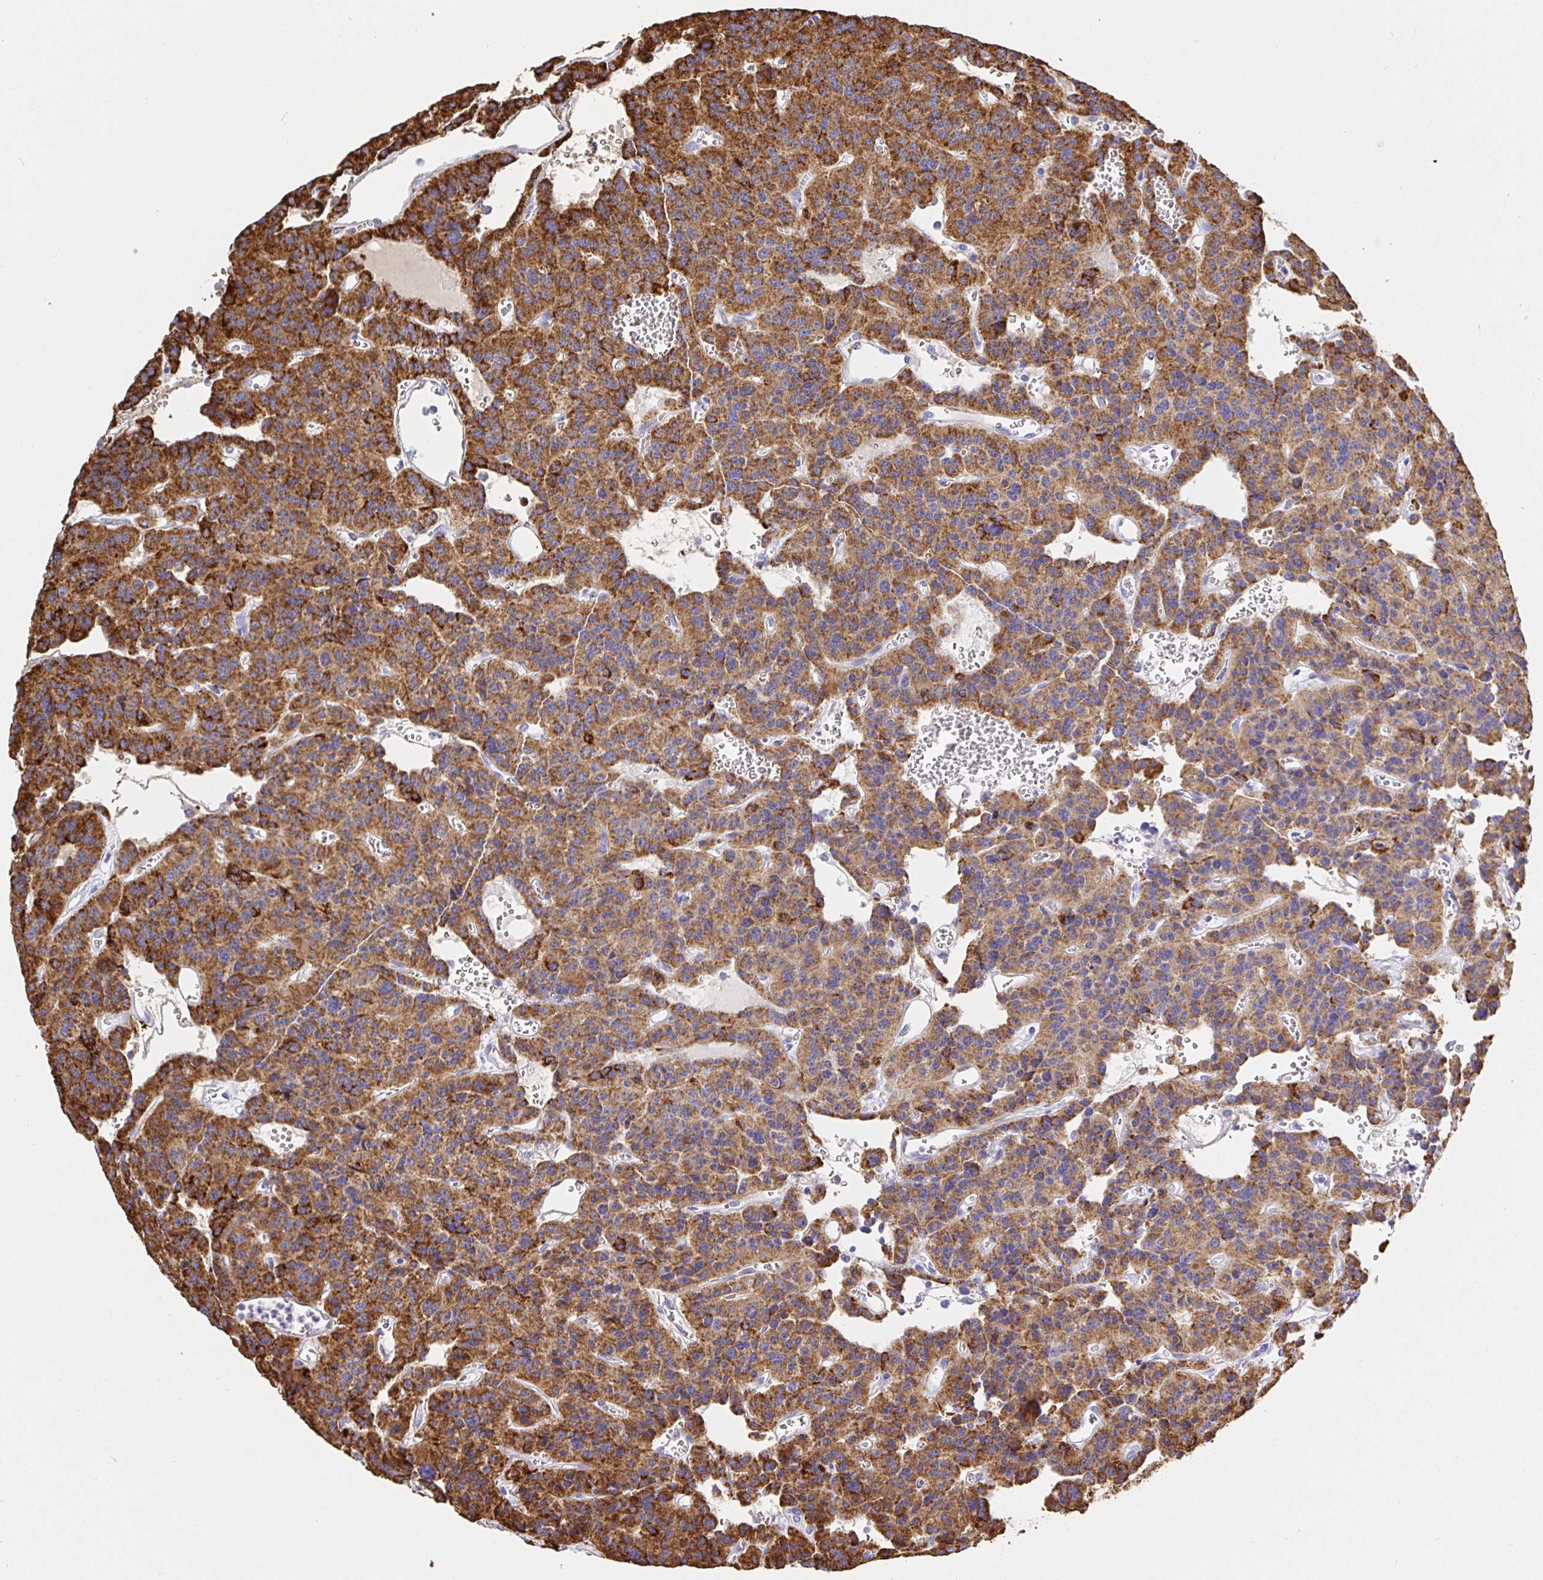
{"staining": {"intensity": "strong", "quantity": ">75%", "location": "cytoplasmic/membranous"}, "tissue": "carcinoid", "cell_type": "Tumor cells", "image_type": "cancer", "snomed": [{"axis": "morphology", "description": "Carcinoid, malignant, NOS"}, {"axis": "topography", "description": "Lung"}], "caption": "A brown stain shows strong cytoplasmic/membranous positivity of a protein in carcinoid (malignant) tumor cells. (brown staining indicates protein expression, while blue staining denotes nuclei).", "gene": "MAOA", "patient": {"sex": "female", "age": 71}}